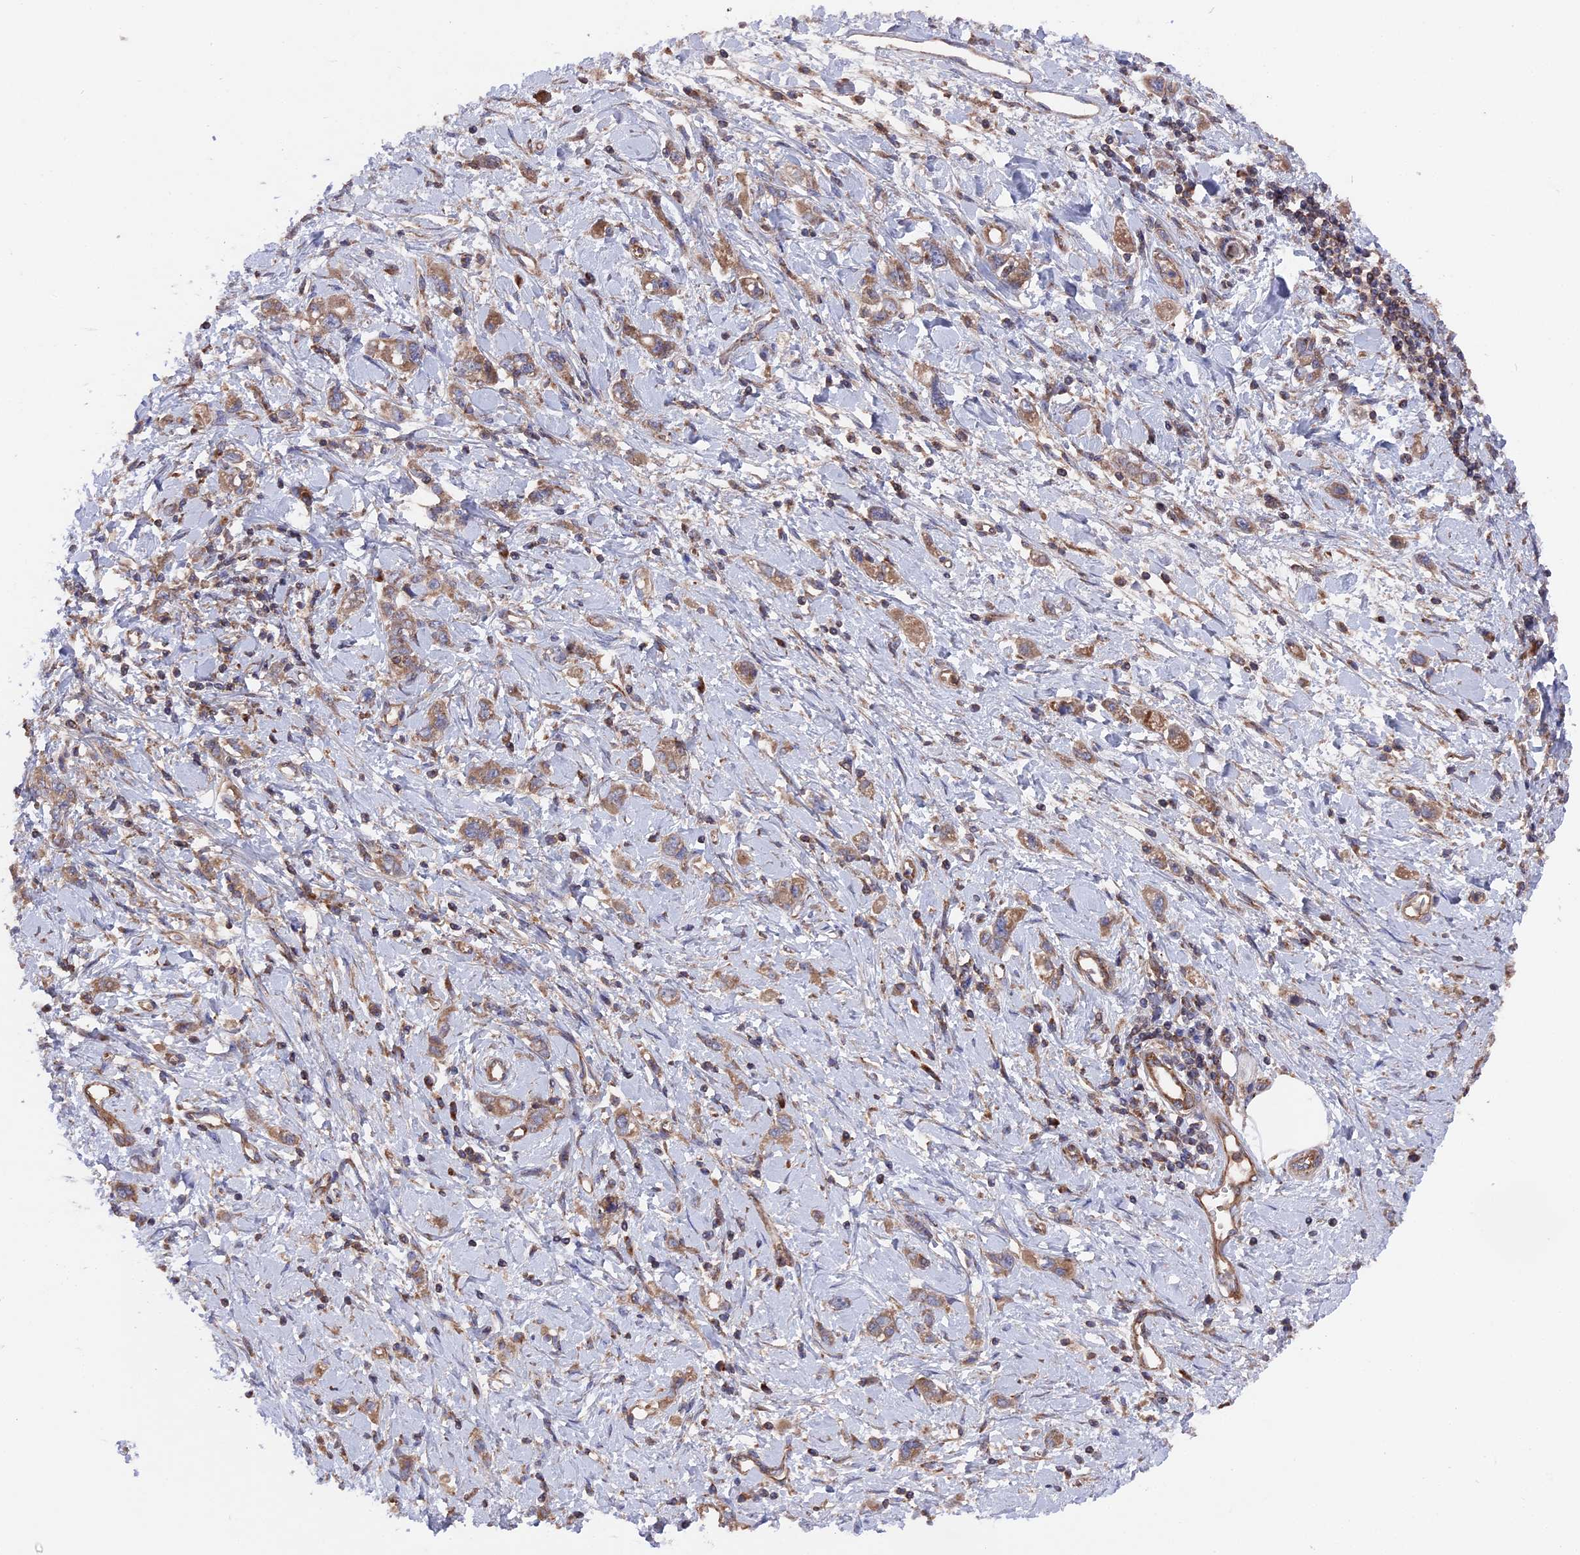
{"staining": {"intensity": "moderate", "quantity": ">75%", "location": "cytoplasmic/membranous"}, "tissue": "stomach cancer", "cell_type": "Tumor cells", "image_type": "cancer", "snomed": [{"axis": "morphology", "description": "Adenocarcinoma, NOS"}, {"axis": "topography", "description": "Stomach"}], "caption": "Adenocarcinoma (stomach) stained with immunohistochemistry (IHC) reveals moderate cytoplasmic/membranous positivity in about >75% of tumor cells.", "gene": "TELO2", "patient": {"sex": "female", "age": 76}}